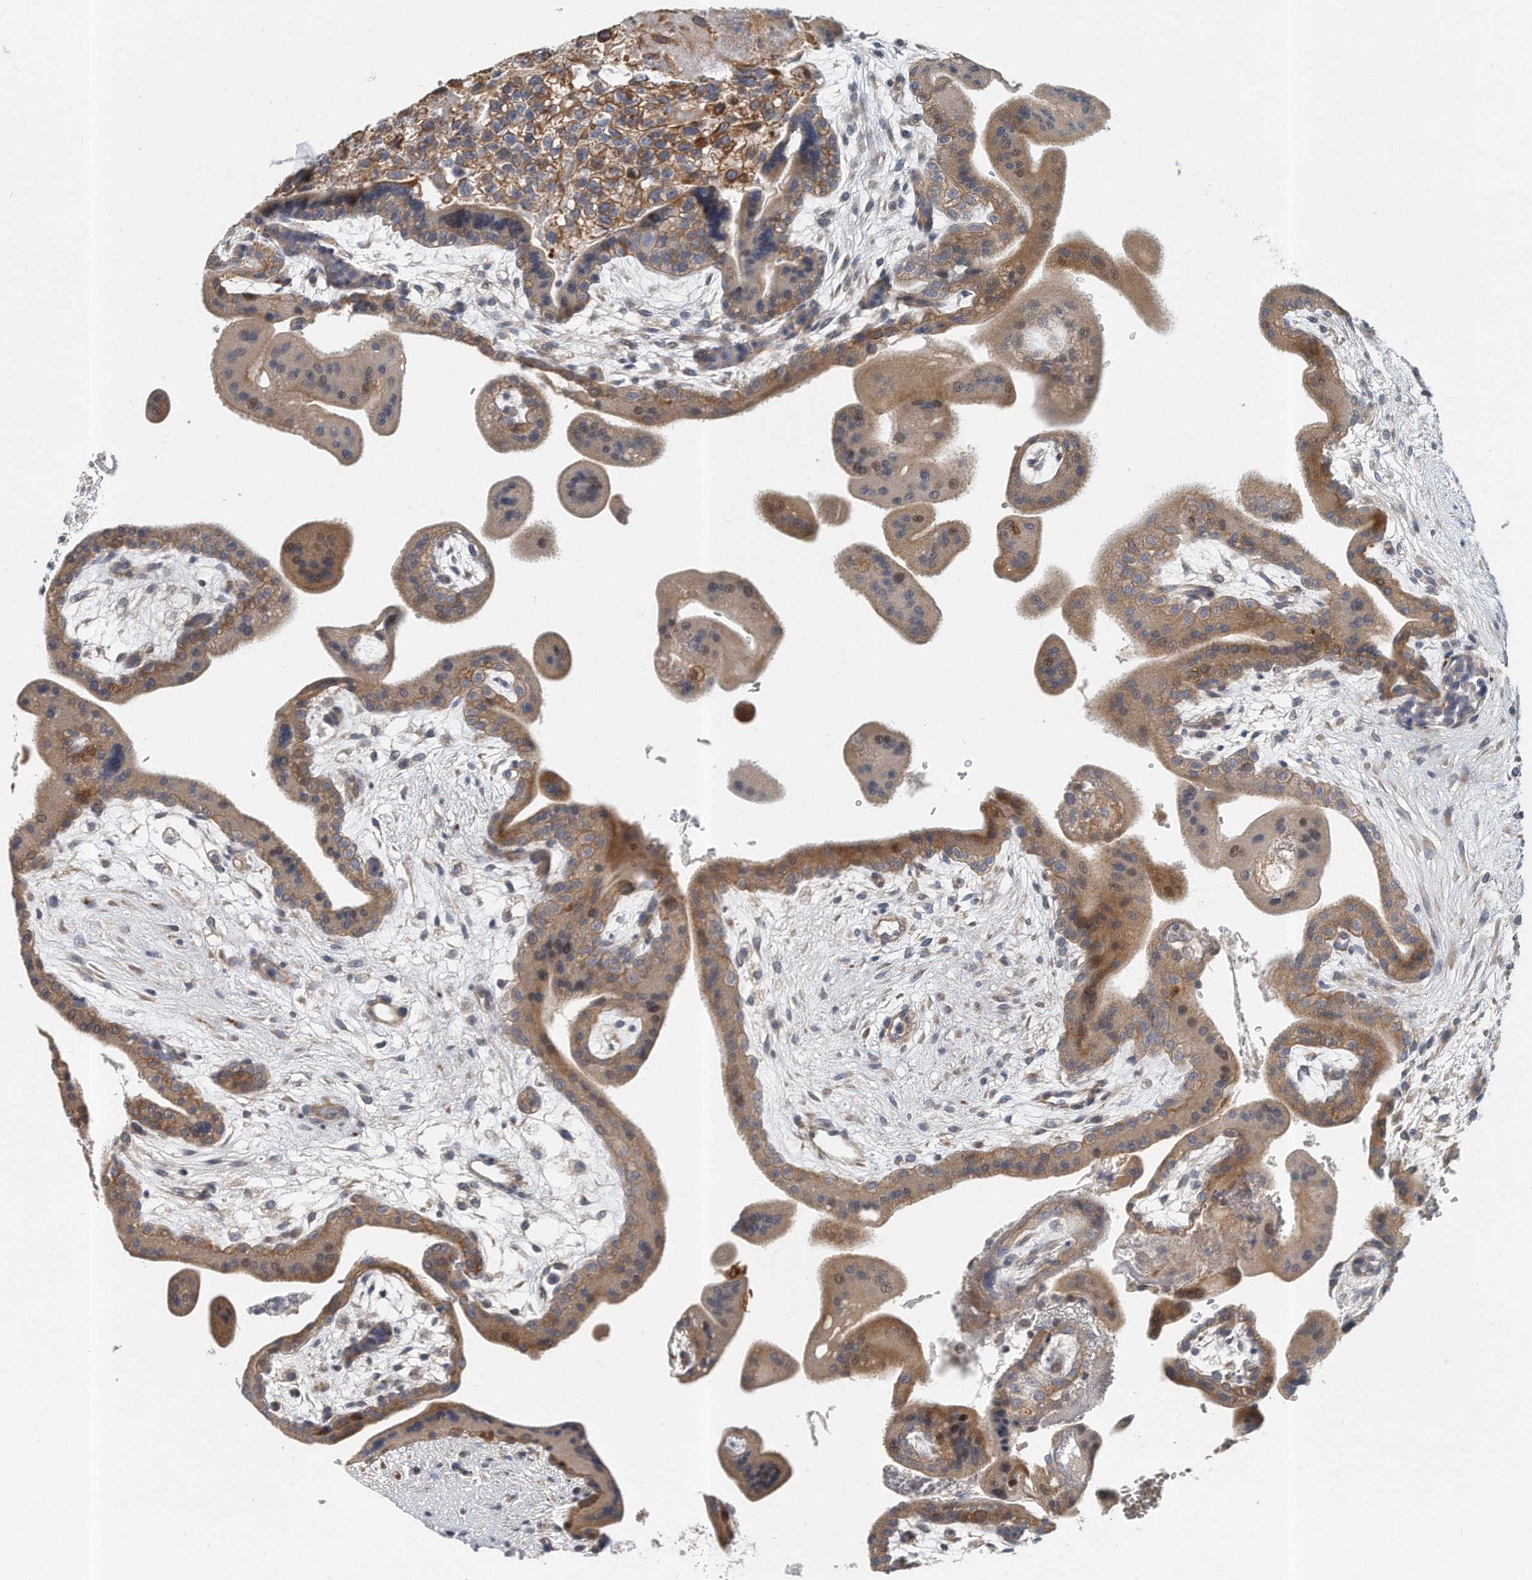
{"staining": {"intensity": "moderate", "quantity": ">75%", "location": "cytoplasmic/membranous"}, "tissue": "placenta", "cell_type": "Decidual cells", "image_type": "normal", "snomed": [{"axis": "morphology", "description": "Normal tissue, NOS"}, {"axis": "topography", "description": "Placenta"}], "caption": "Protein expression analysis of benign human placenta reveals moderate cytoplasmic/membranous expression in approximately >75% of decidual cells. The protein of interest is shown in brown color, while the nuclei are stained blue.", "gene": "PCDH8", "patient": {"sex": "female", "age": 35}}